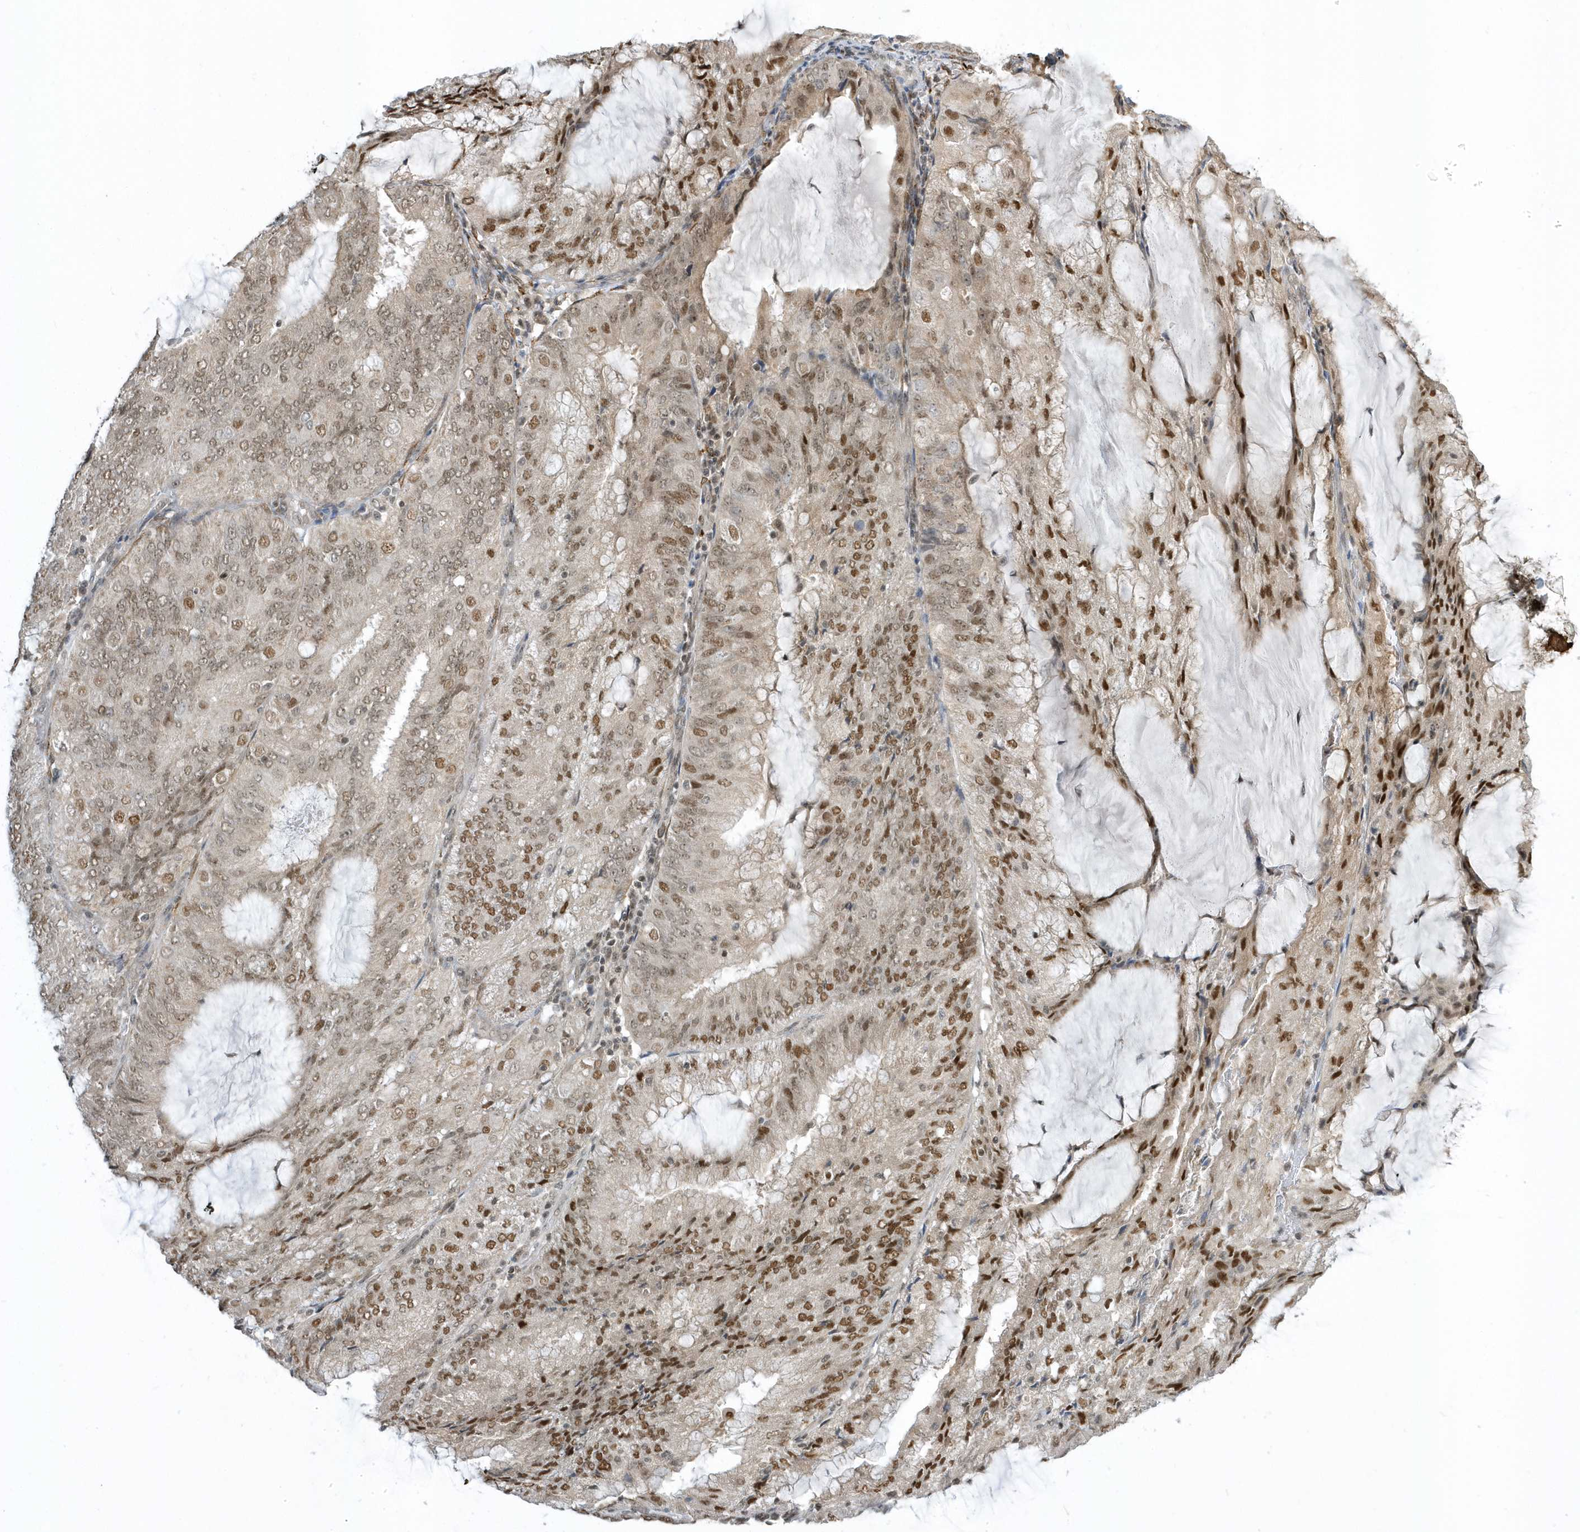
{"staining": {"intensity": "moderate", "quantity": ">75%", "location": "nuclear"}, "tissue": "endometrial cancer", "cell_type": "Tumor cells", "image_type": "cancer", "snomed": [{"axis": "morphology", "description": "Adenocarcinoma, NOS"}, {"axis": "topography", "description": "Endometrium"}], "caption": "High-power microscopy captured an immunohistochemistry (IHC) photomicrograph of endometrial cancer (adenocarcinoma), revealing moderate nuclear expression in approximately >75% of tumor cells.", "gene": "ZNF740", "patient": {"sex": "female", "age": 81}}